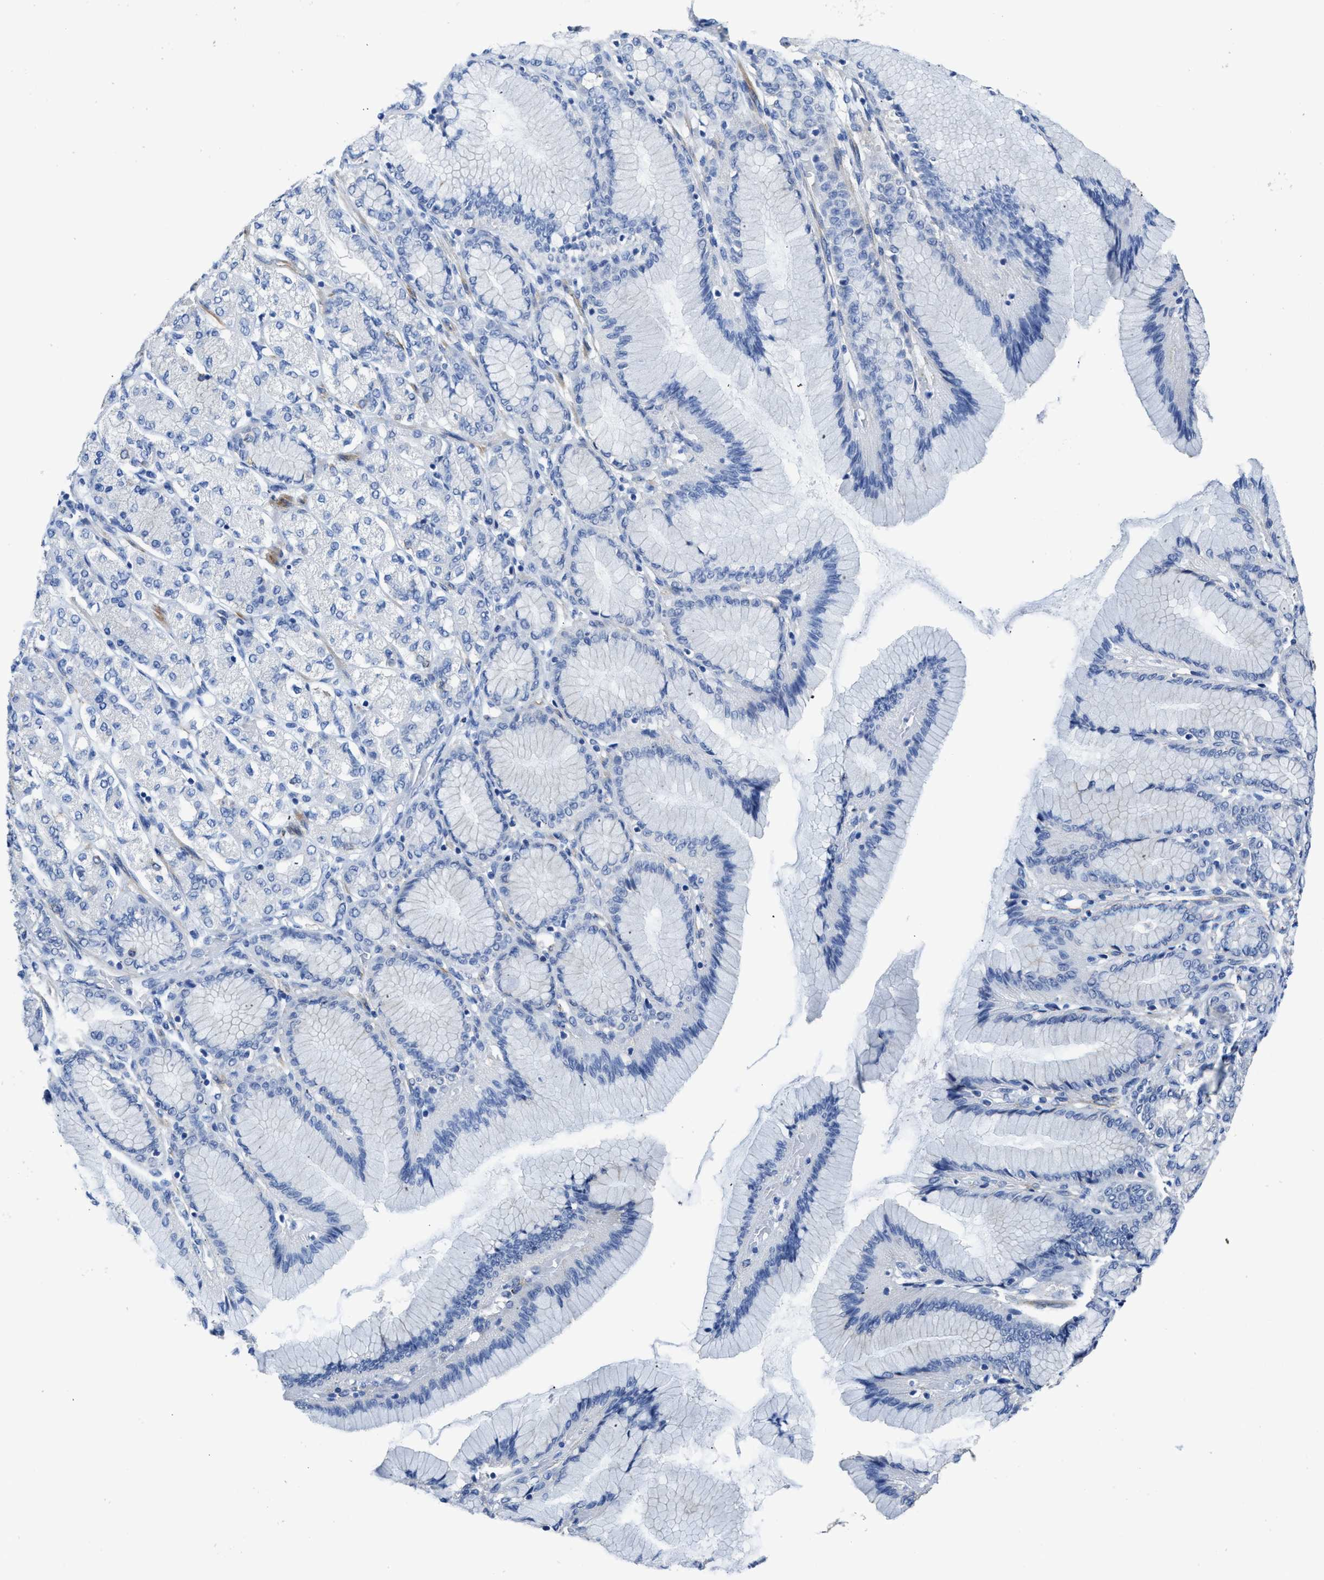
{"staining": {"intensity": "negative", "quantity": "none", "location": "none"}, "tissue": "stomach cancer", "cell_type": "Tumor cells", "image_type": "cancer", "snomed": [{"axis": "morphology", "description": "Adenocarcinoma, NOS"}, {"axis": "topography", "description": "Stomach"}], "caption": "Immunohistochemistry (IHC) of human stomach cancer shows no positivity in tumor cells.", "gene": "ZSWIM5", "patient": {"sex": "female", "age": 65}}